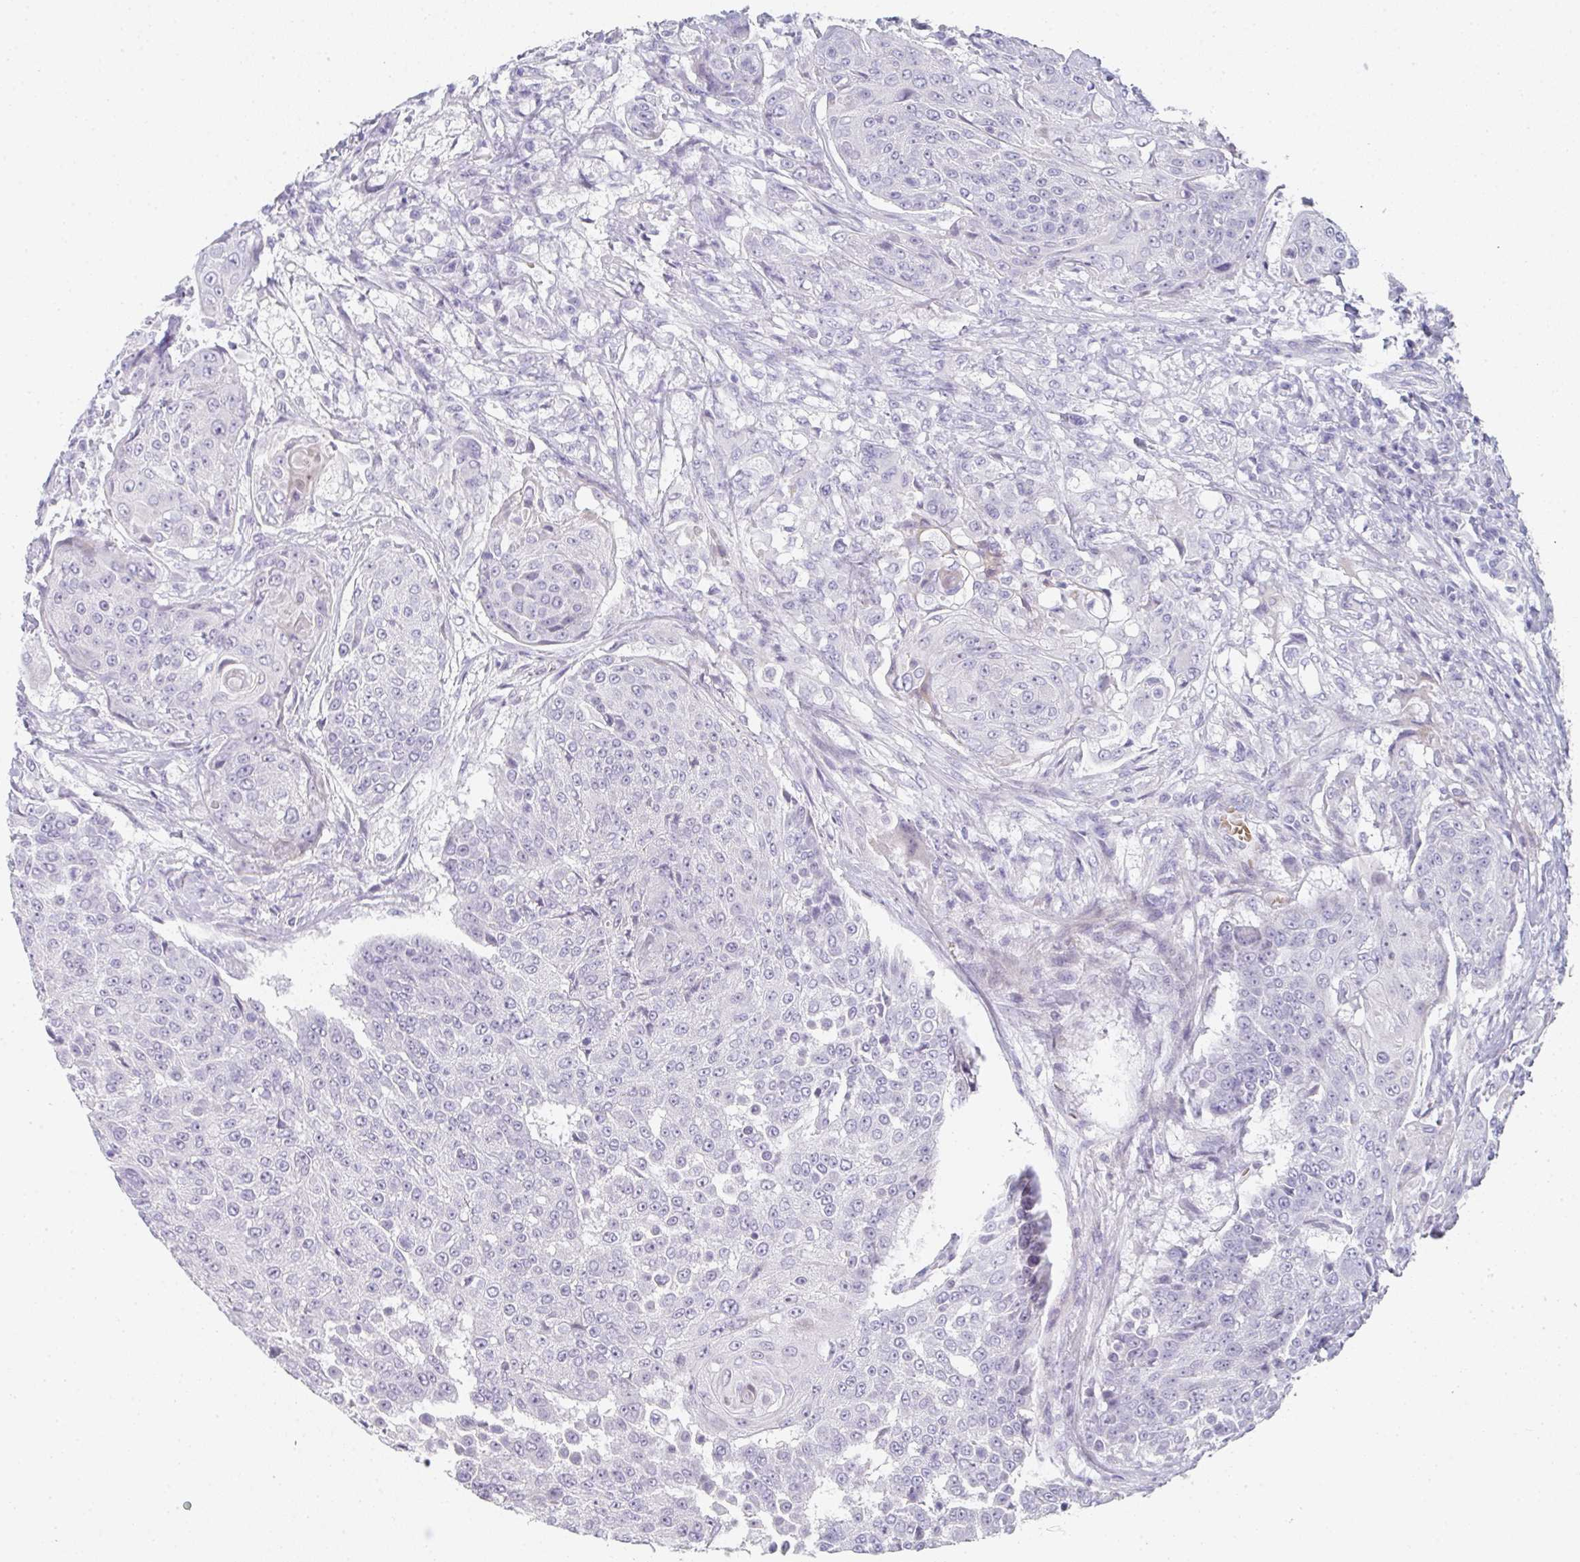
{"staining": {"intensity": "negative", "quantity": "none", "location": "none"}, "tissue": "urothelial cancer", "cell_type": "Tumor cells", "image_type": "cancer", "snomed": [{"axis": "morphology", "description": "Urothelial carcinoma, High grade"}, {"axis": "topography", "description": "Urinary bladder"}], "caption": "The histopathology image shows no significant expression in tumor cells of urothelial cancer.", "gene": "NEU2", "patient": {"sex": "female", "age": 63}}